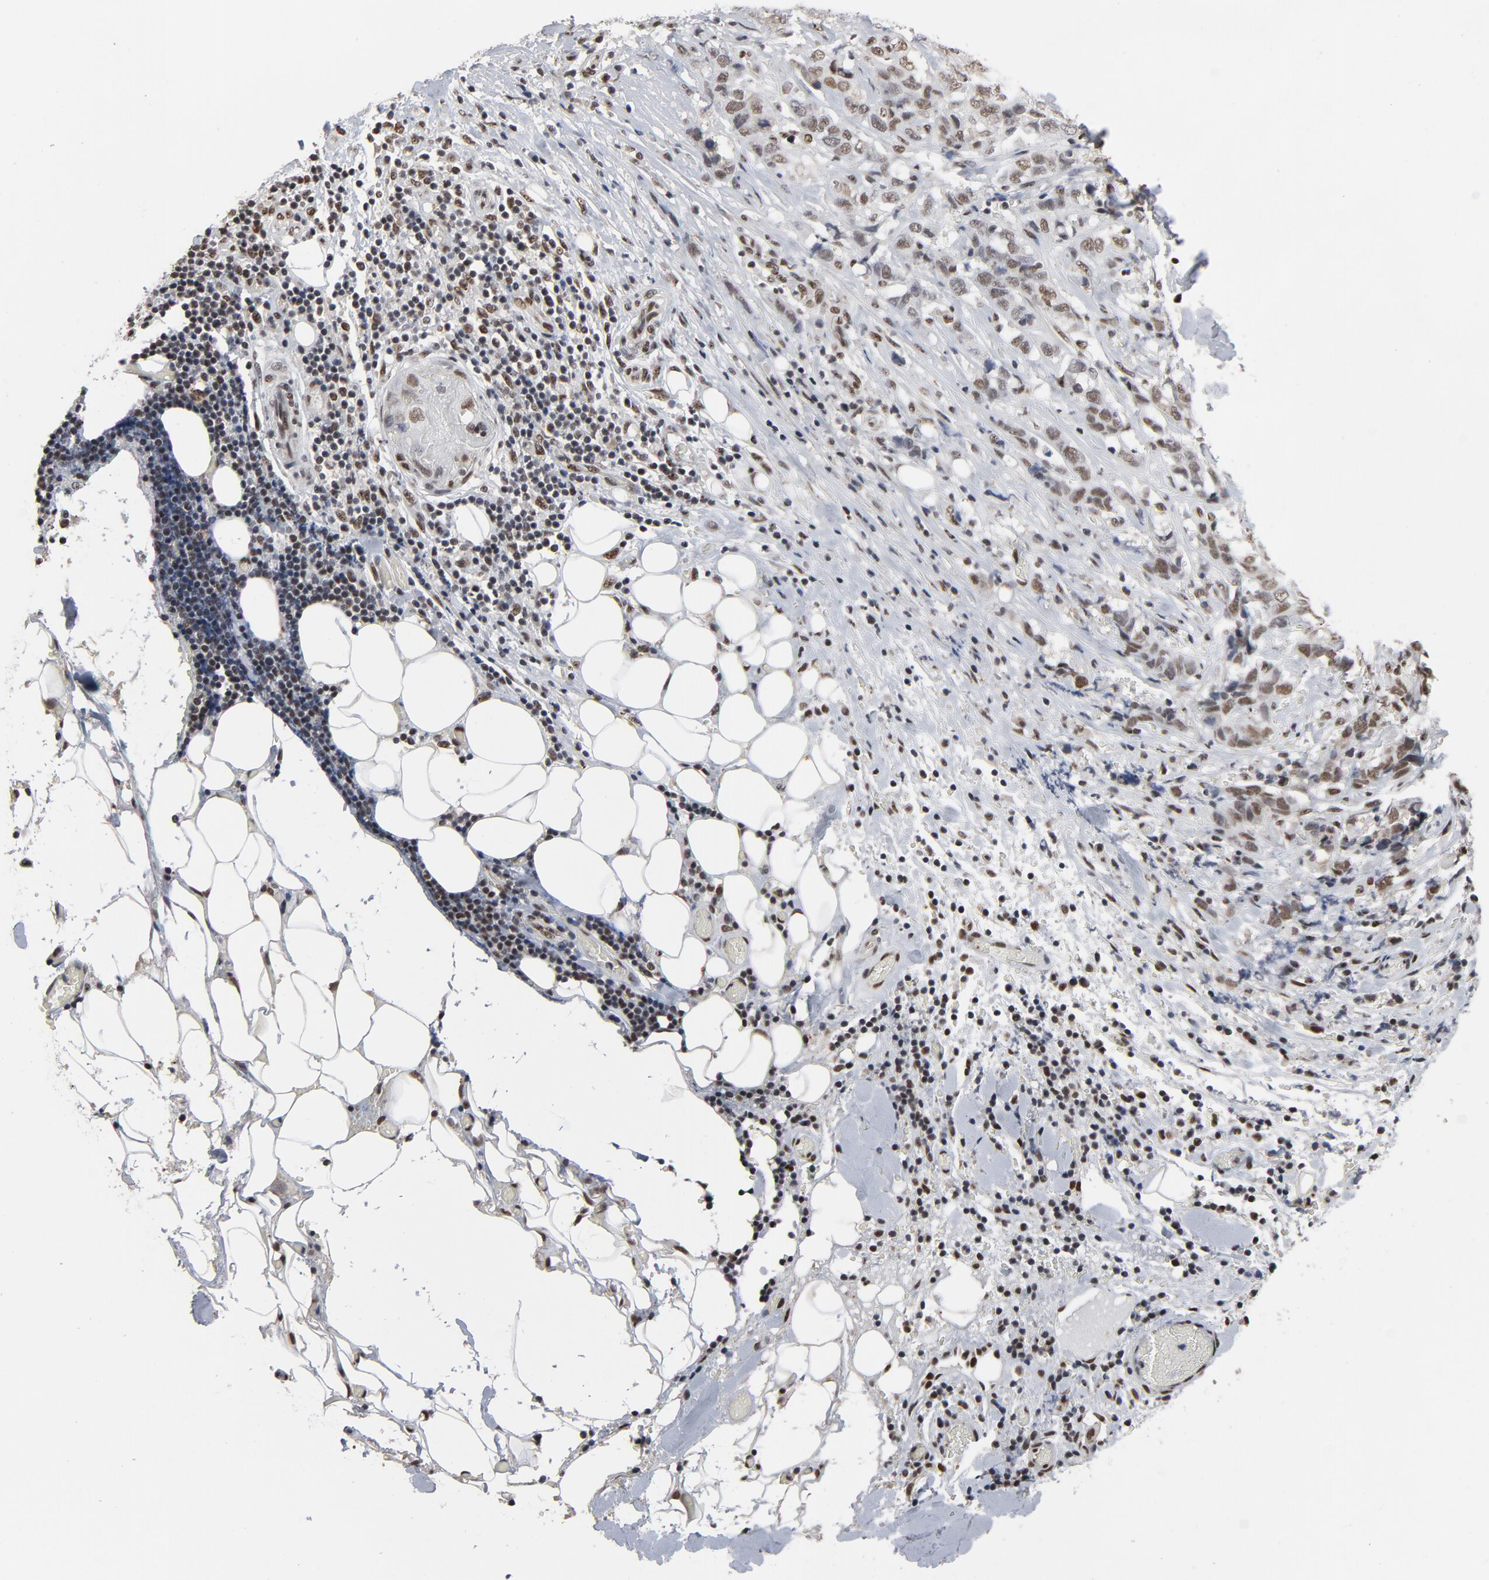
{"staining": {"intensity": "moderate", "quantity": ">75%", "location": "nuclear"}, "tissue": "stomach cancer", "cell_type": "Tumor cells", "image_type": "cancer", "snomed": [{"axis": "morphology", "description": "Adenocarcinoma, NOS"}, {"axis": "topography", "description": "Stomach"}], "caption": "The immunohistochemical stain highlights moderate nuclear staining in tumor cells of adenocarcinoma (stomach) tissue.", "gene": "MRE11", "patient": {"sex": "male", "age": 48}}